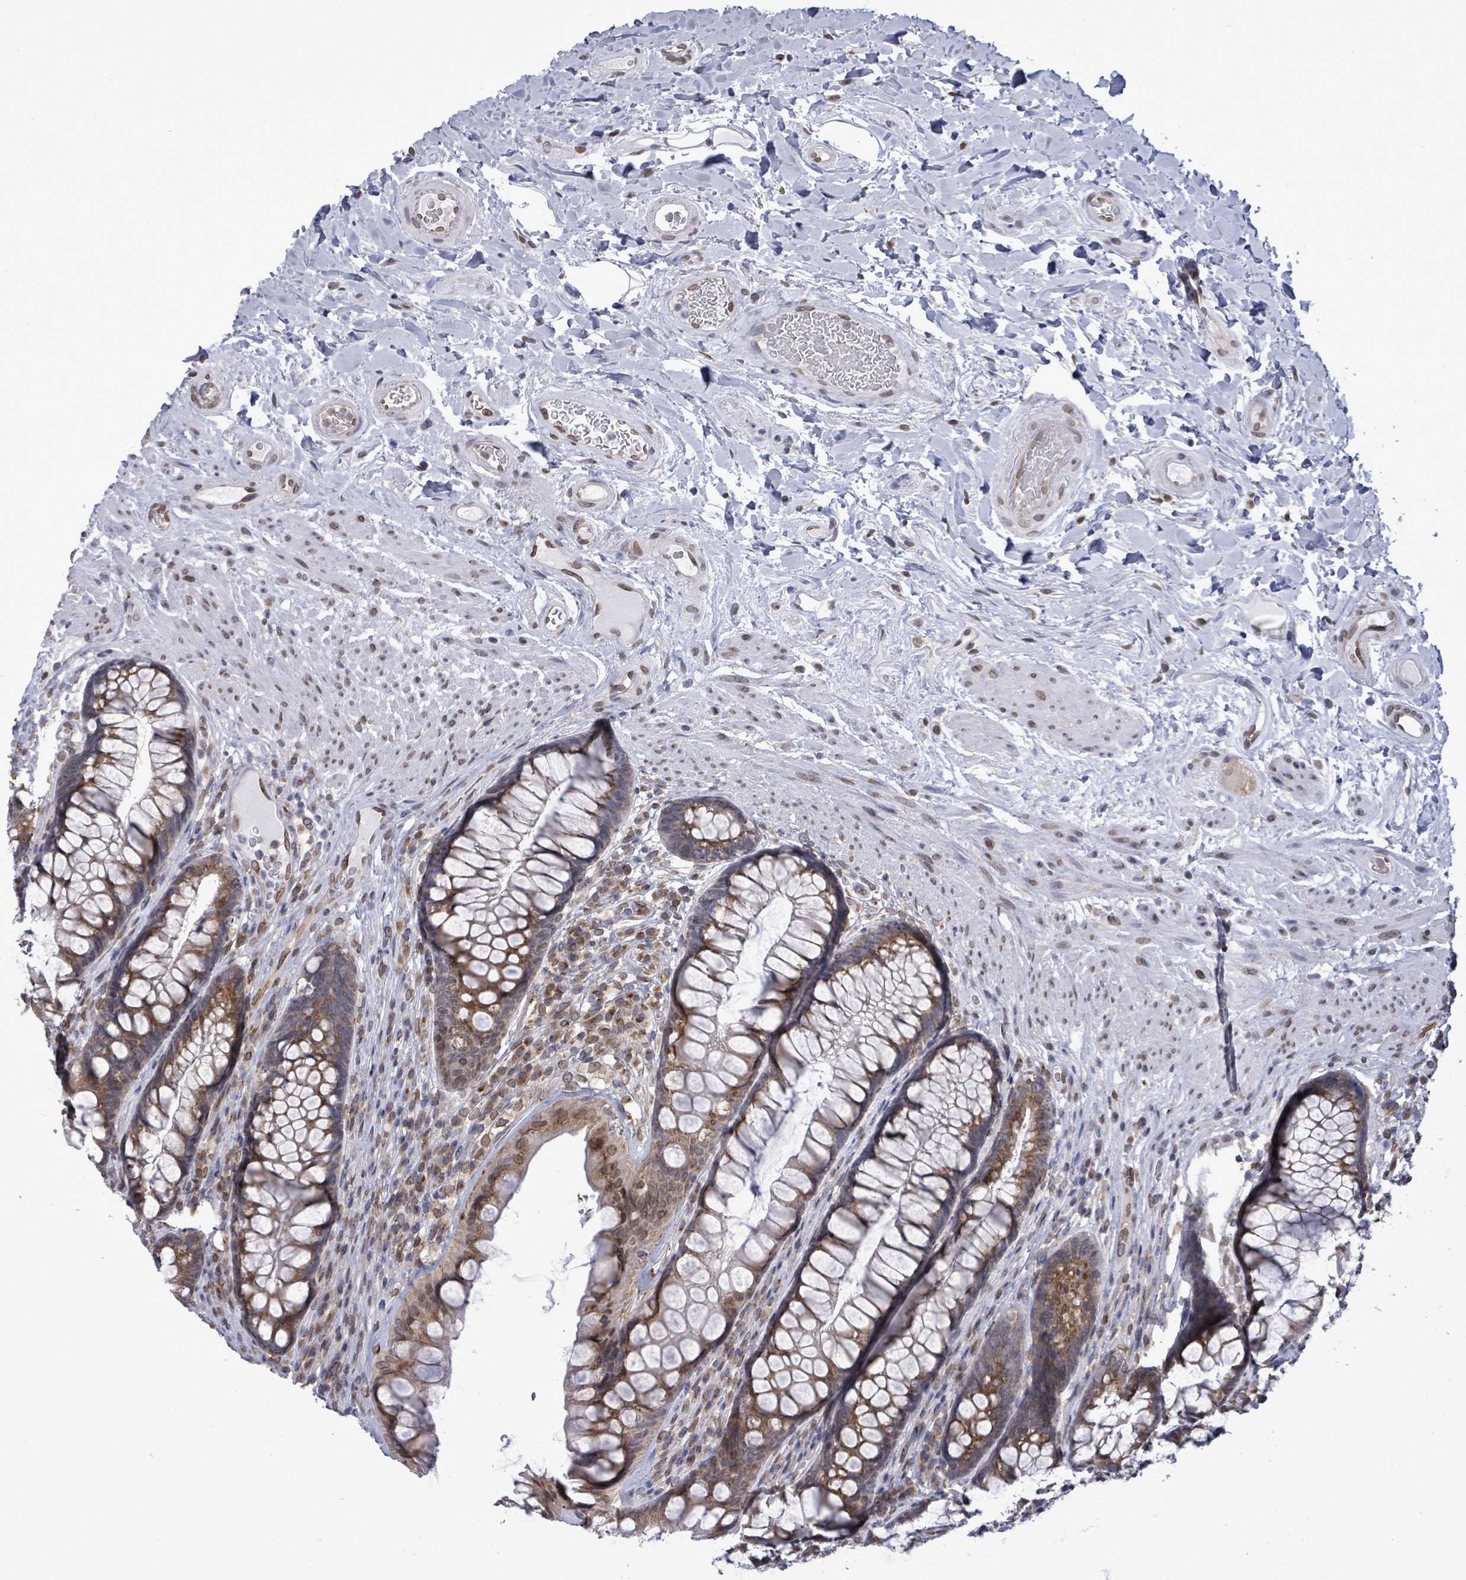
{"staining": {"intensity": "moderate", "quantity": ">75%", "location": "cytoplasmic/membranous,nuclear"}, "tissue": "rectum", "cell_type": "Glandular cells", "image_type": "normal", "snomed": [{"axis": "morphology", "description": "Normal tissue, NOS"}, {"axis": "topography", "description": "Rectum"}], "caption": "The micrograph demonstrates immunohistochemical staining of normal rectum. There is moderate cytoplasmic/membranous,nuclear expression is identified in approximately >75% of glandular cells. The staining was performed using DAB (3,3'-diaminobenzidine) to visualize the protein expression in brown, while the nuclei were stained in blue with hematoxylin (Magnification: 20x).", "gene": "ARFGAP1", "patient": {"sex": "male", "age": 74}}